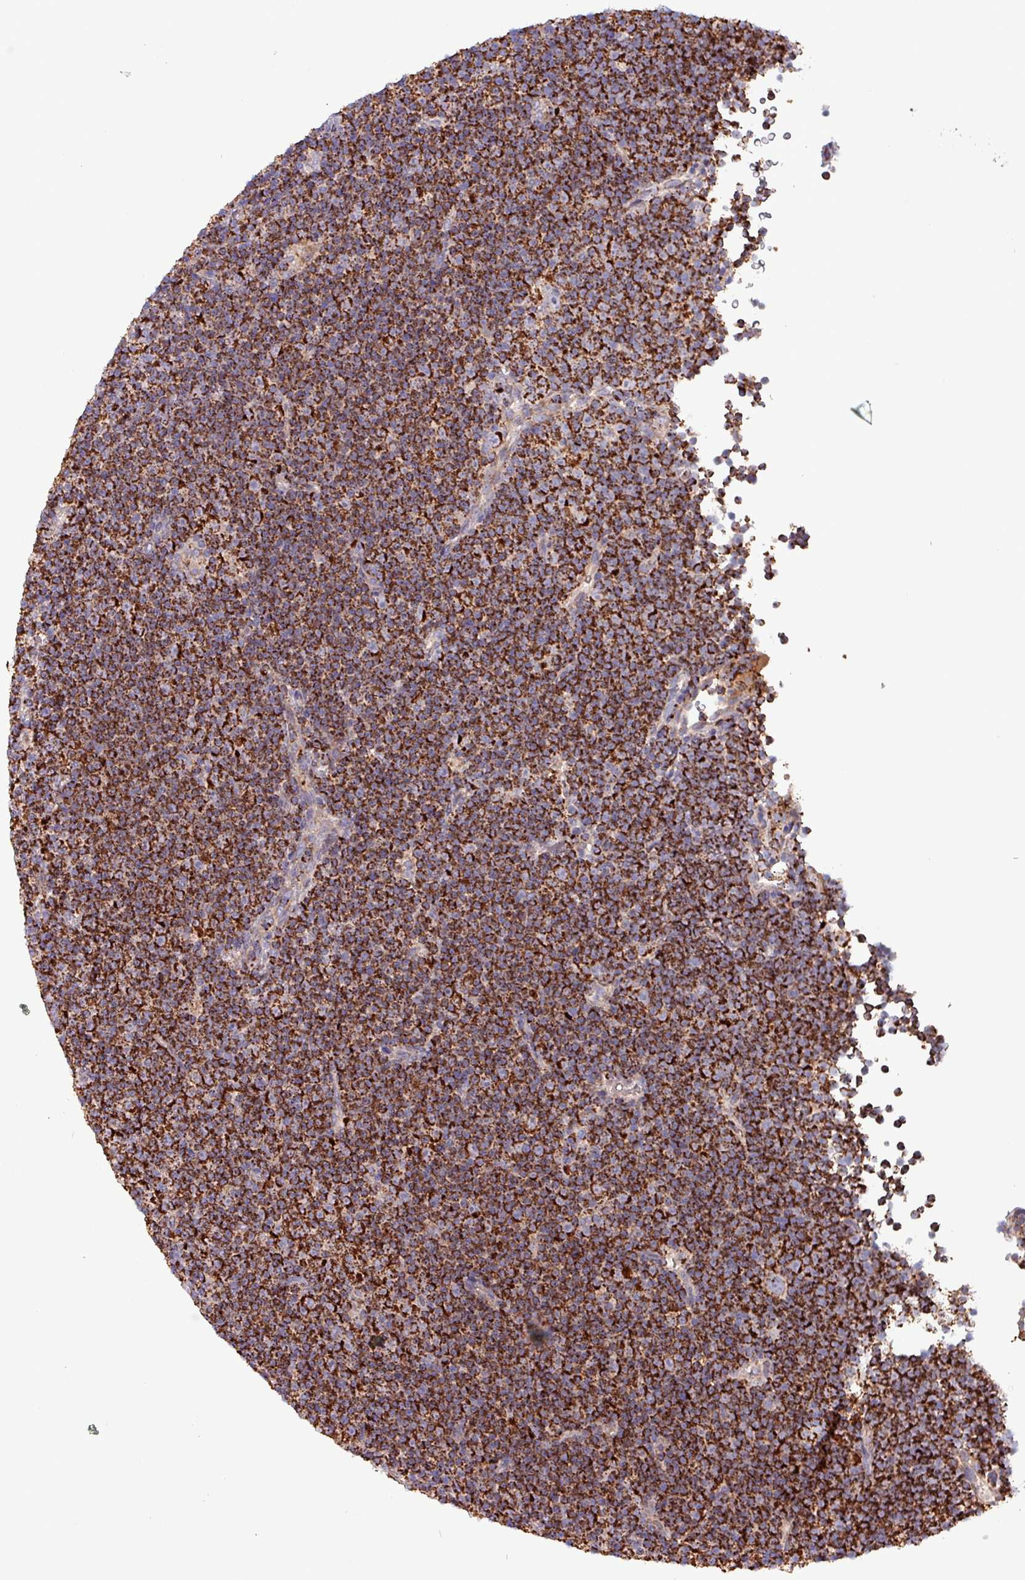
{"staining": {"intensity": "strong", "quantity": ">75%", "location": "cytoplasmic/membranous"}, "tissue": "lymphoma", "cell_type": "Tumor cells", "image_type": "cancer", "snomed": [{"axis": "morphology", "description": "Malignant lymphoma, non-Hodgkin's type, Low grade"}, {"axis": "topography", "description": "Lymph node"}], "caption": "Immunohistochemical staining of human low-grade malignant lymphoma, non-Hodgkin's type displays strong cytoplasmic/membranous protein expression in approximately >75% of tumor cells.", "gene": "ZNF322", "patient": {"sex": "female", "age": 67}}